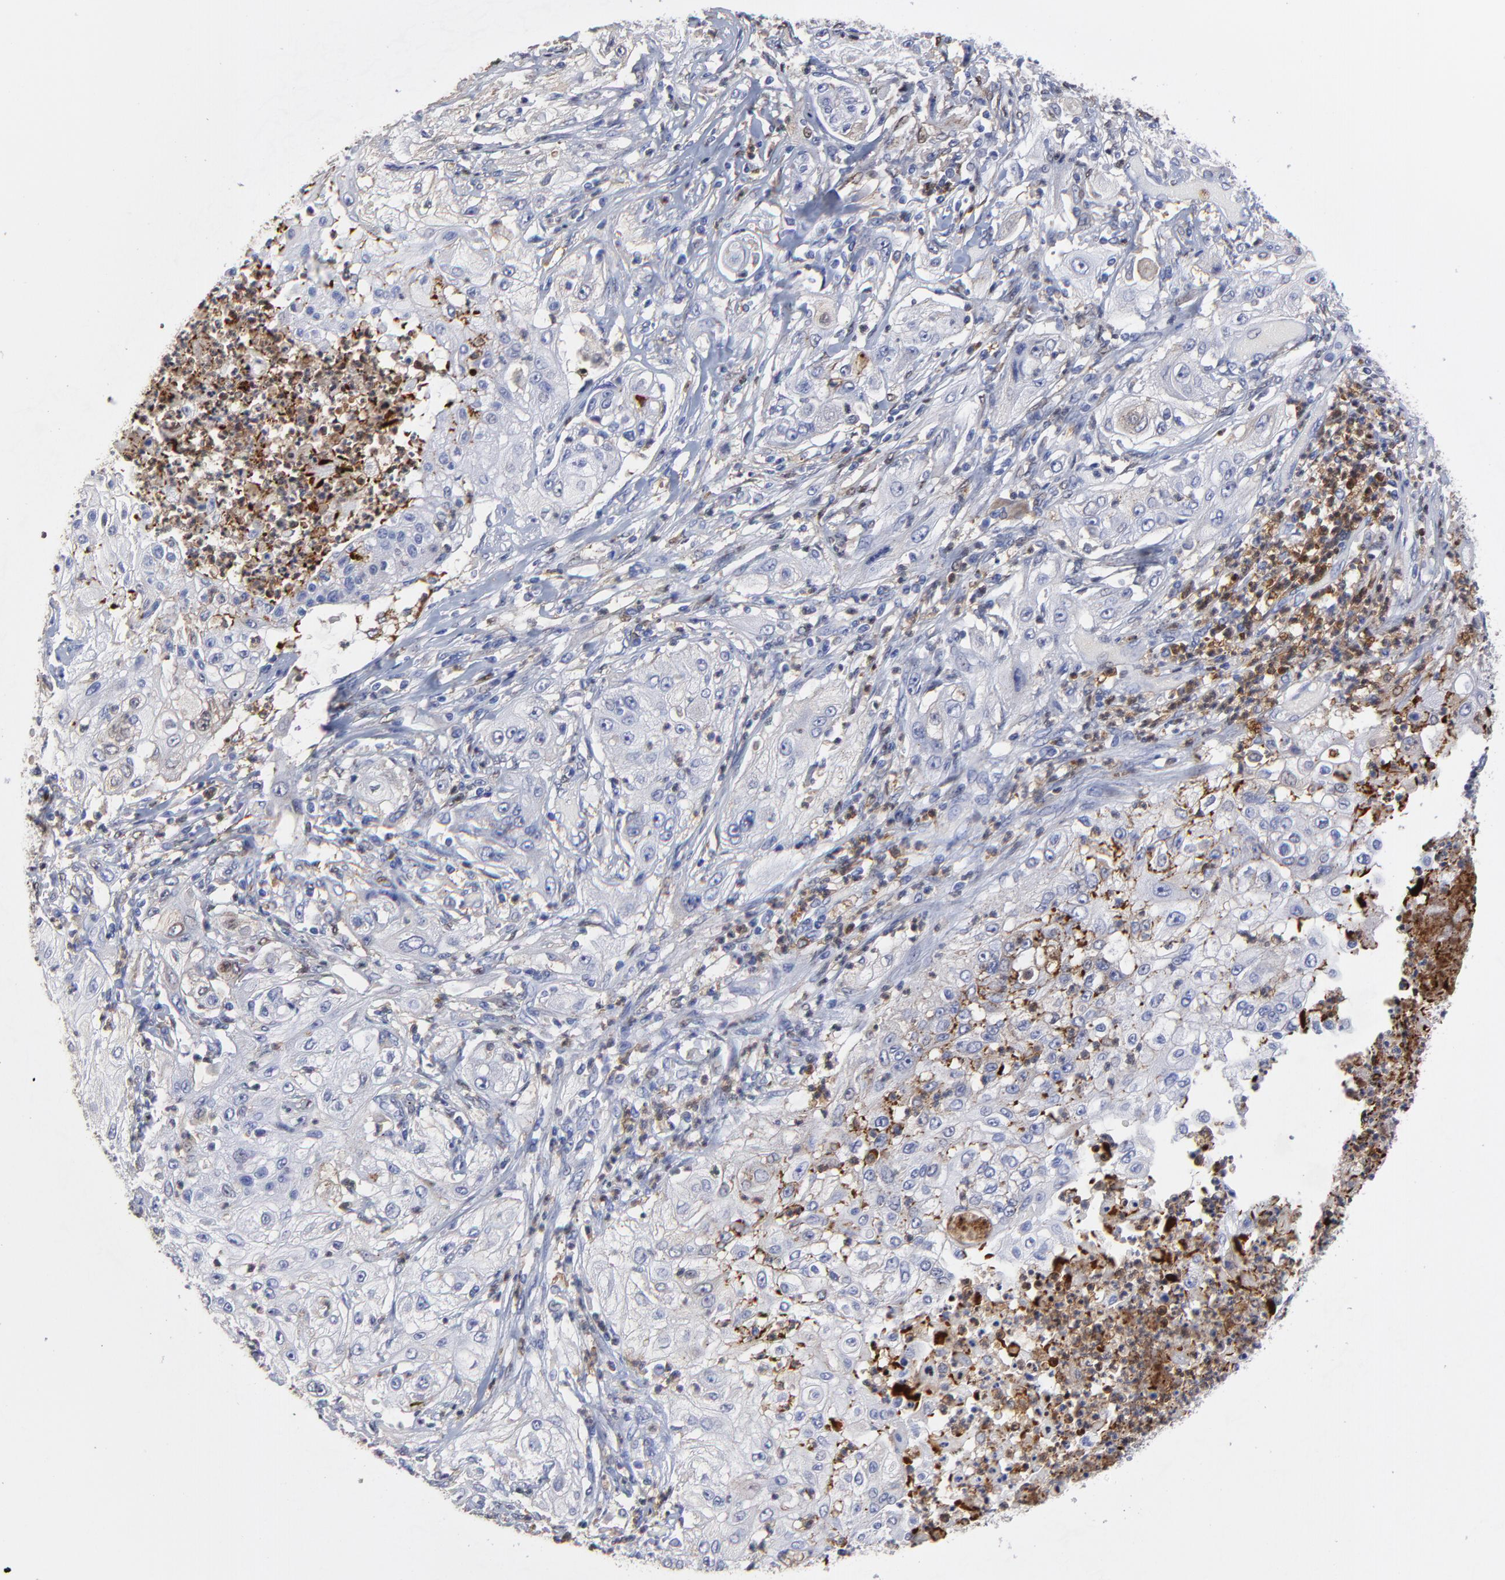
{"staining": {"intensity": "negative", "quantity": "none", "location": "none"}, "tissue": "lung cancer", "cell_type": "Tumor cells", "image_type": "cancer", "snomed": [{"axis": "morphology", "description": "Inflammation, NOS"}, {"axis": "morphology", "description": "Squamous cell carcinoma, NOS"}, {"axis": "topography", "description": "Lymph node"}, {"axis": "topography", "description": "Soft tissue"}, {"axis": "topography", "description": "Lung"}], "caption": "Immunohistochemical staining of human lung cancer demonstrates no significant positivity in tumor cells.", "gene": "SMARCA1", "patient": {"sex": "male", "age": 66}}